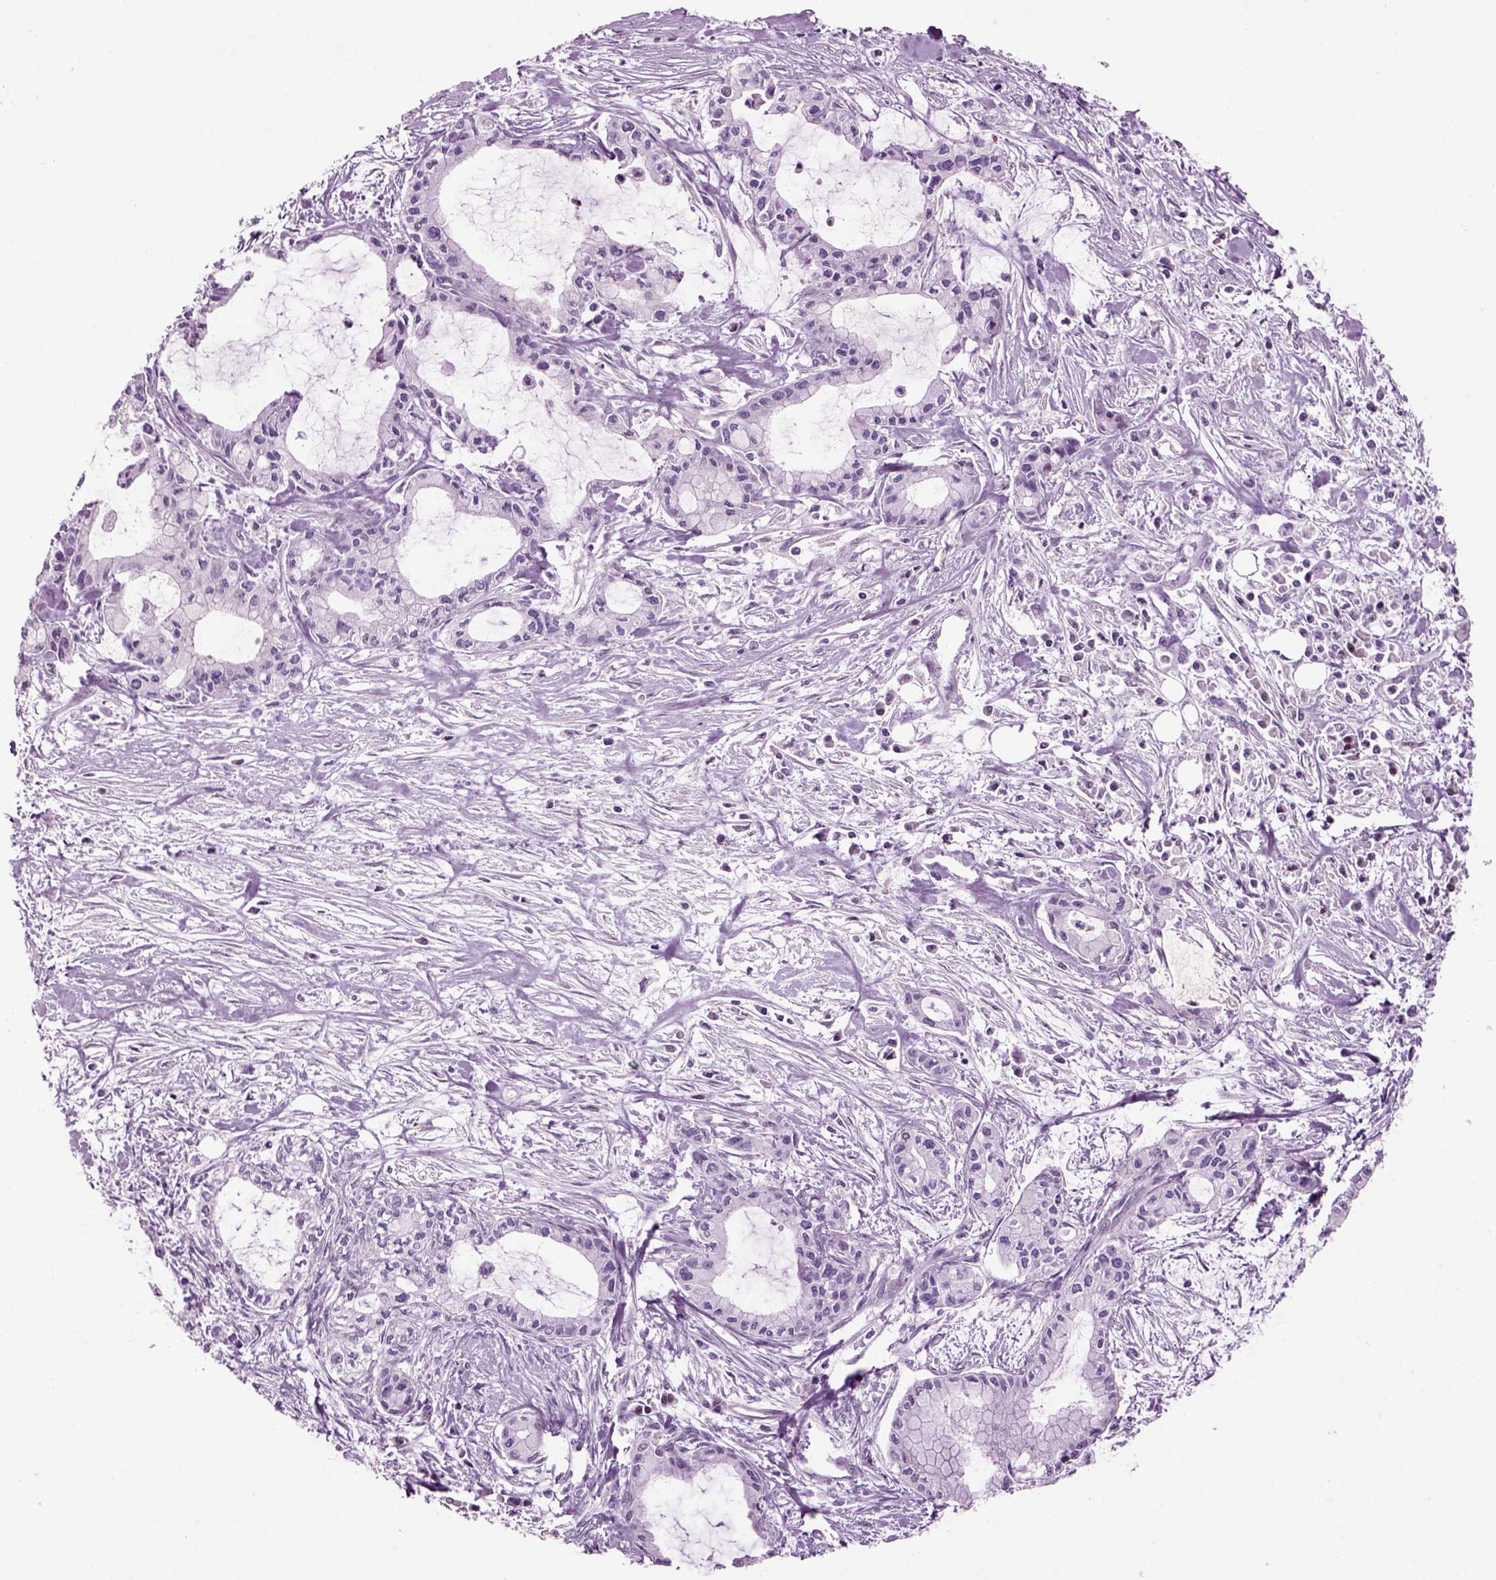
{"staining": {"intensity": "negative", "quantity": "none", "location": "none"}, "tissue": "pancreatic cancer", "cell_type": "Tumor cells", "image_type": "cancer", "snomed": [{"axis": "morphology", "description": "Adenocarcinoma, NOS"}, {"axis": "topography", "description": "Pancreas"}], "caption": "A micrograph of human pancreatic adenocarcinoma is negative for staining in tumor cells.", "gene": "ARID3A", "patient": {"sex": "male", "age": 48}}